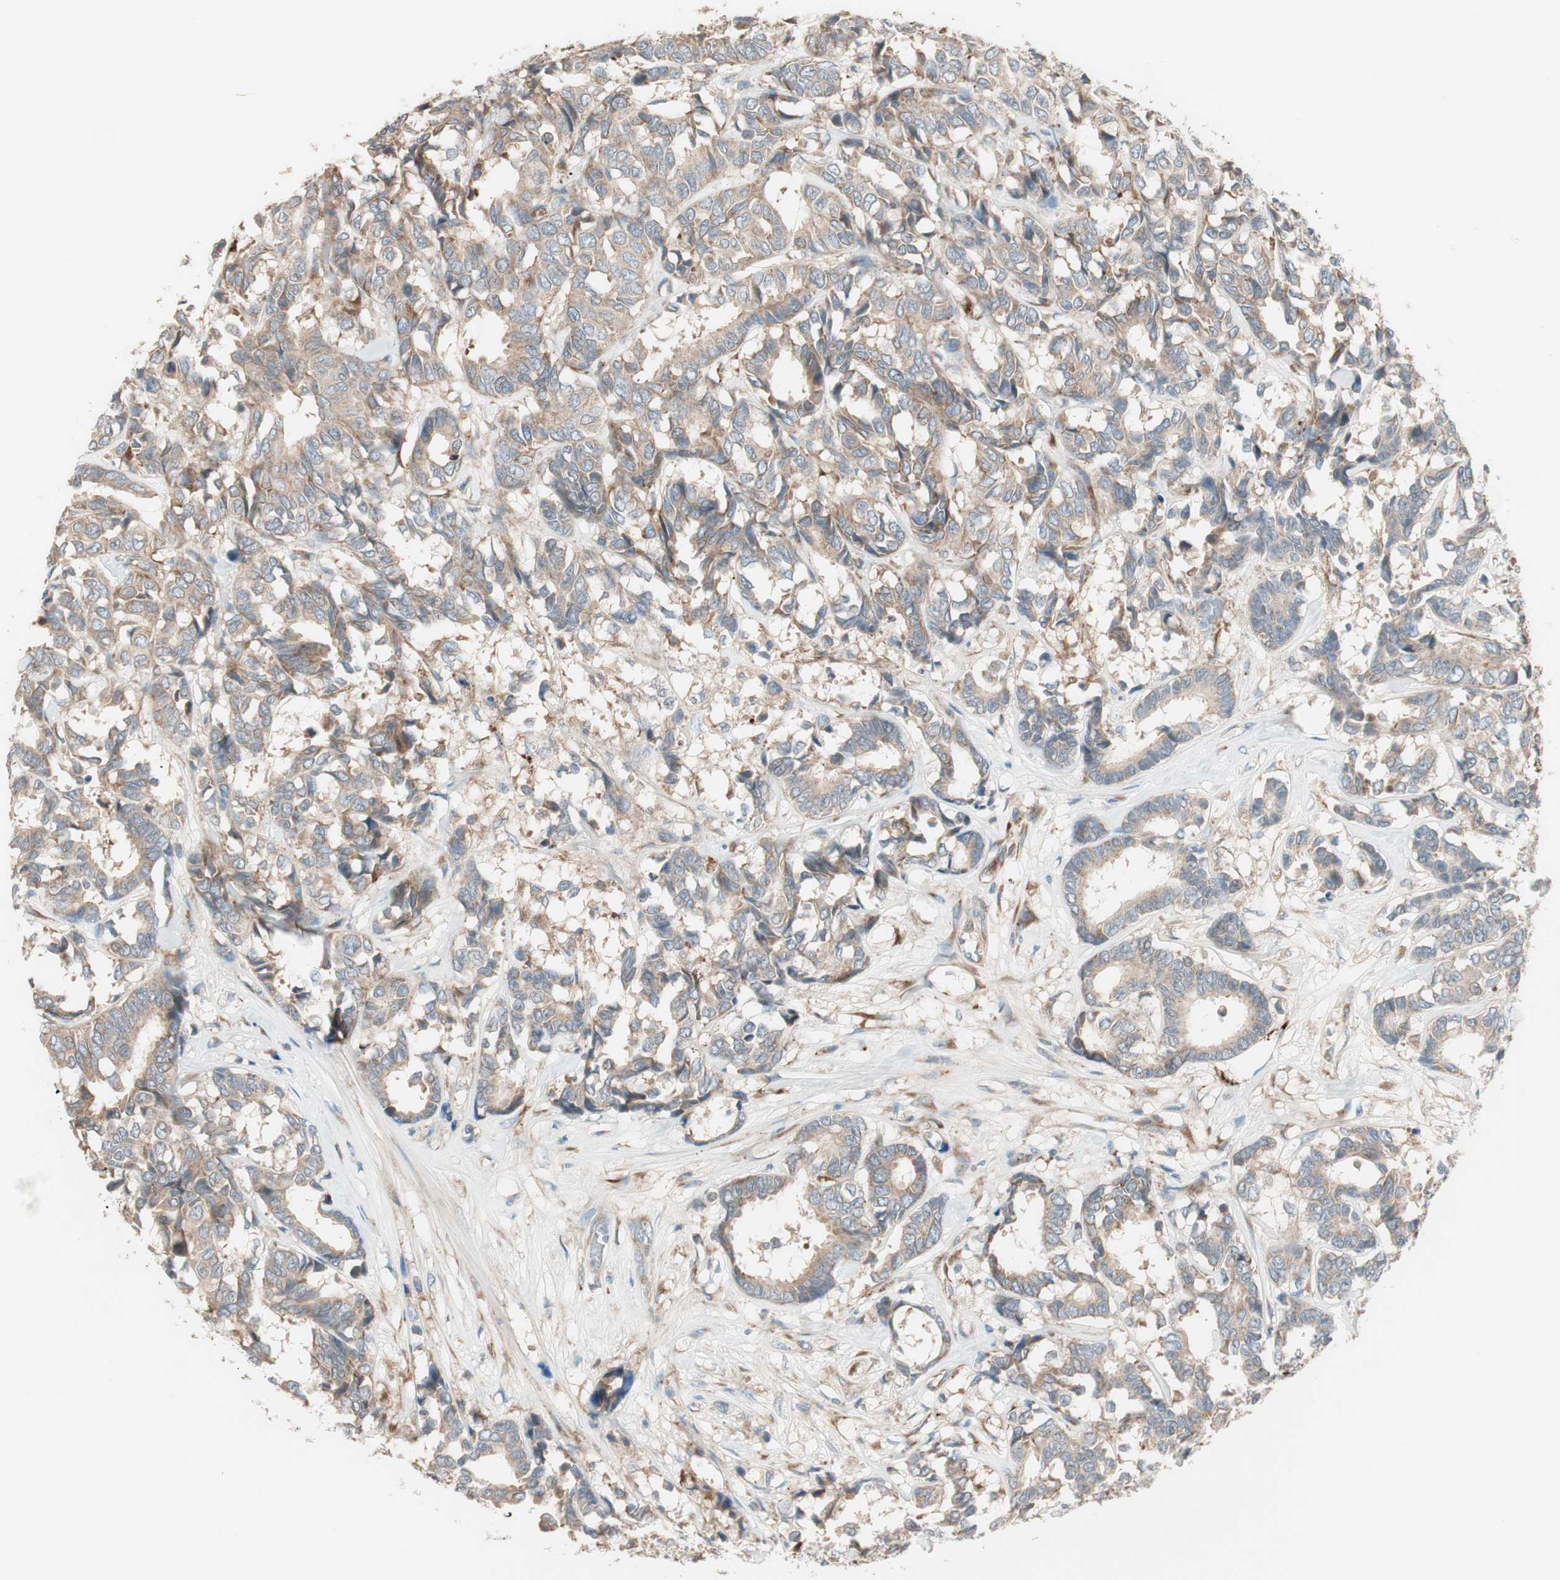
{"staining": {"intensity": "moderate", "quantity": ">75%", "location": "cytoplasmic/membranous"}, "tissue": "breast cancer", "cell_type": "Tumor cells", "image_type": "cancer", "snomed": [{"axis": "morphology", "description": "Duct carcinoma"}, {"axis": "topography", "description": "Breast"}], "caption": "An IHC photomicrograph of tumor tissue is shown. Protein staining in brown shows moderate cytoplasmic/membranous positivity in breast cancer (infiltrating ductal carcinoma) within tumor cells. Immunohistochemistry (ihc) stains the protein of interest in brown and the nuclei are stained blue.", "gene": "RPL23", "patient": {"sex": "female", "age": 87}}